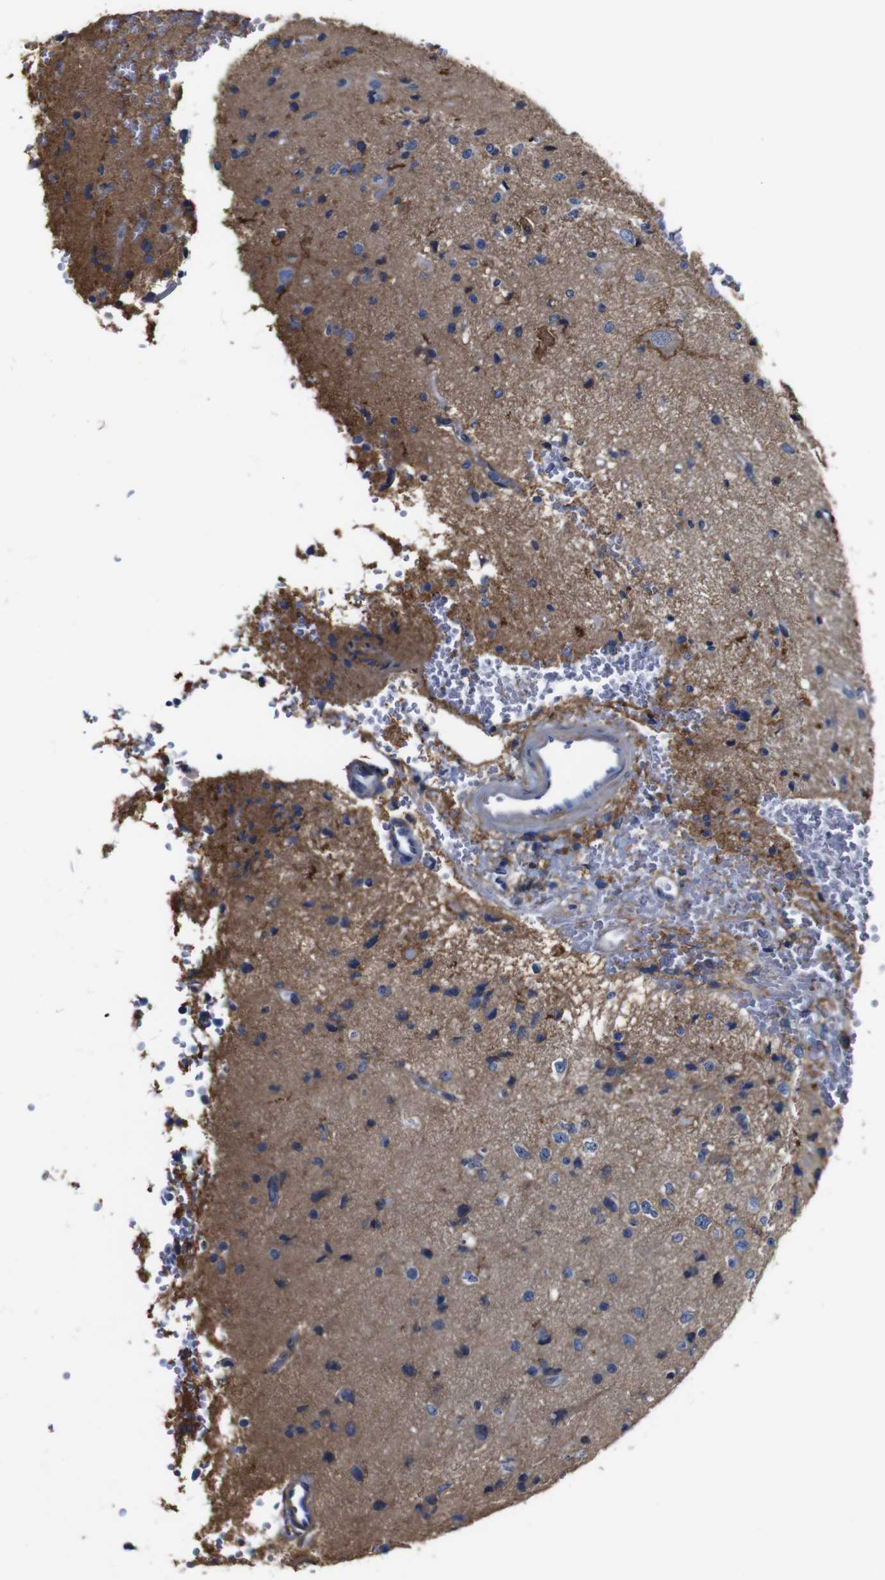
{"staining": {"intensity": "negative", "quantity": "none", "location": "none"}, "tissue": "glioma", "cell_type": "Tumor cells", "image_type": "cancer", "snomed": [{"axis": "morphology", "description": "Glioma, malignant, High grade"}, {"axis": "topography", "description": "pancreas cauda"}], "caption": "Immunohistochemistry (IHC) photomicrograph of neoplastic tissue: human glioma stained with DAB demonstrates no significant protein positivity in tumor cells.", "gene": "PI4KA", "patient": {"sex": "male", "age": 60}}